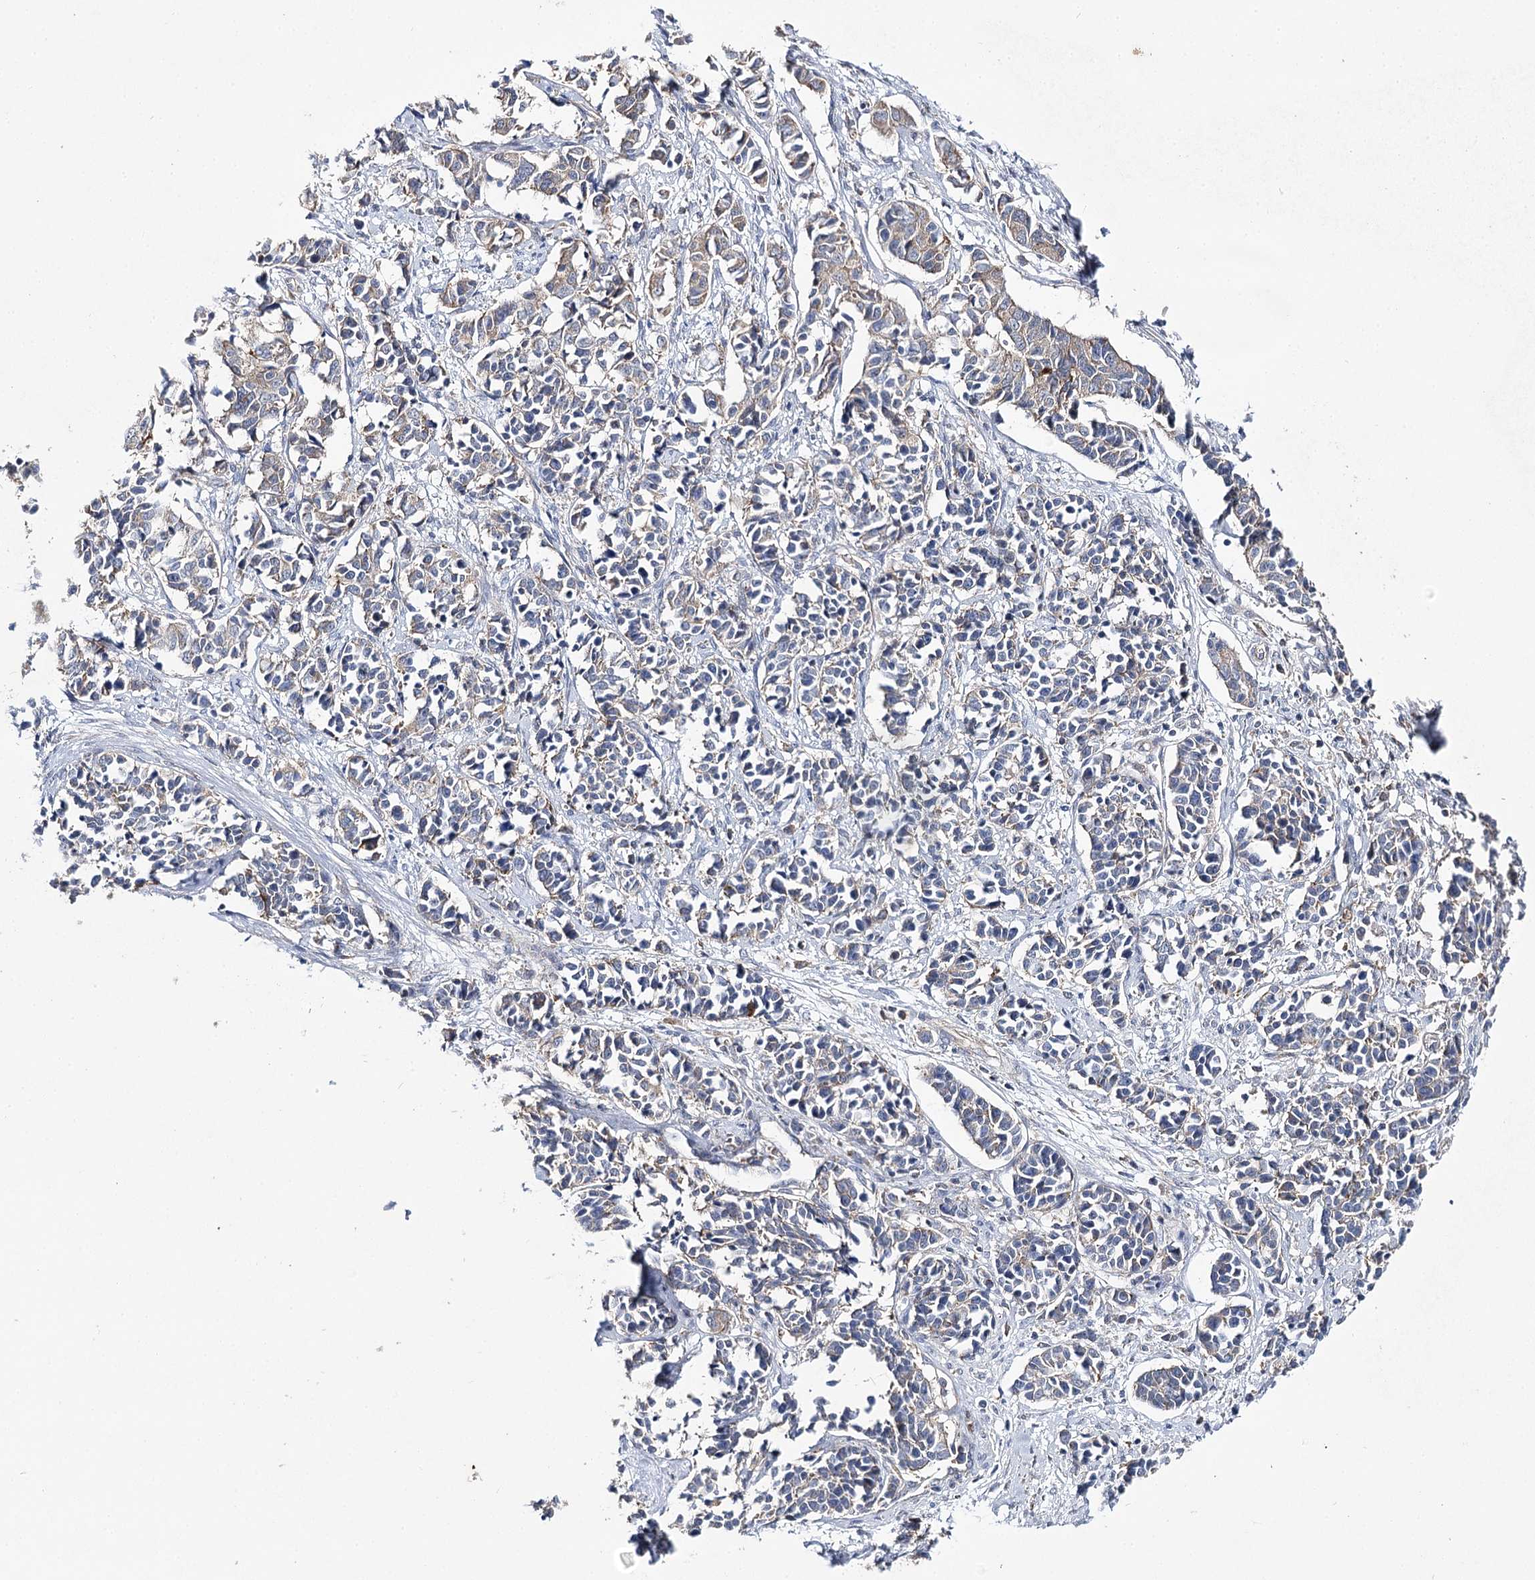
{"staining": {"intensity": "weak", "quantity": "<25%", "location": "cytoplasmic/membranous"}, "tissue": "cervical cancer", "cell_type": "Tumor cells", "image_type": "cancer", "snomed": [{"axis": "morphology", "description": "Normal tissue, NOS"}, {"axis": "morphology", "description": "Squamous cell carcinoma, NOS"}, {"axis": "topography", "description": "Cervix"}], "caption": "This is a histopathology image of immunohistochemistry (IHC) staining of cervical cancer (squamous cell carcinoma), which shows no positivity in tumor cells.", "gene": "AURKC", "patient": {"sex": "female", "age": 35}}